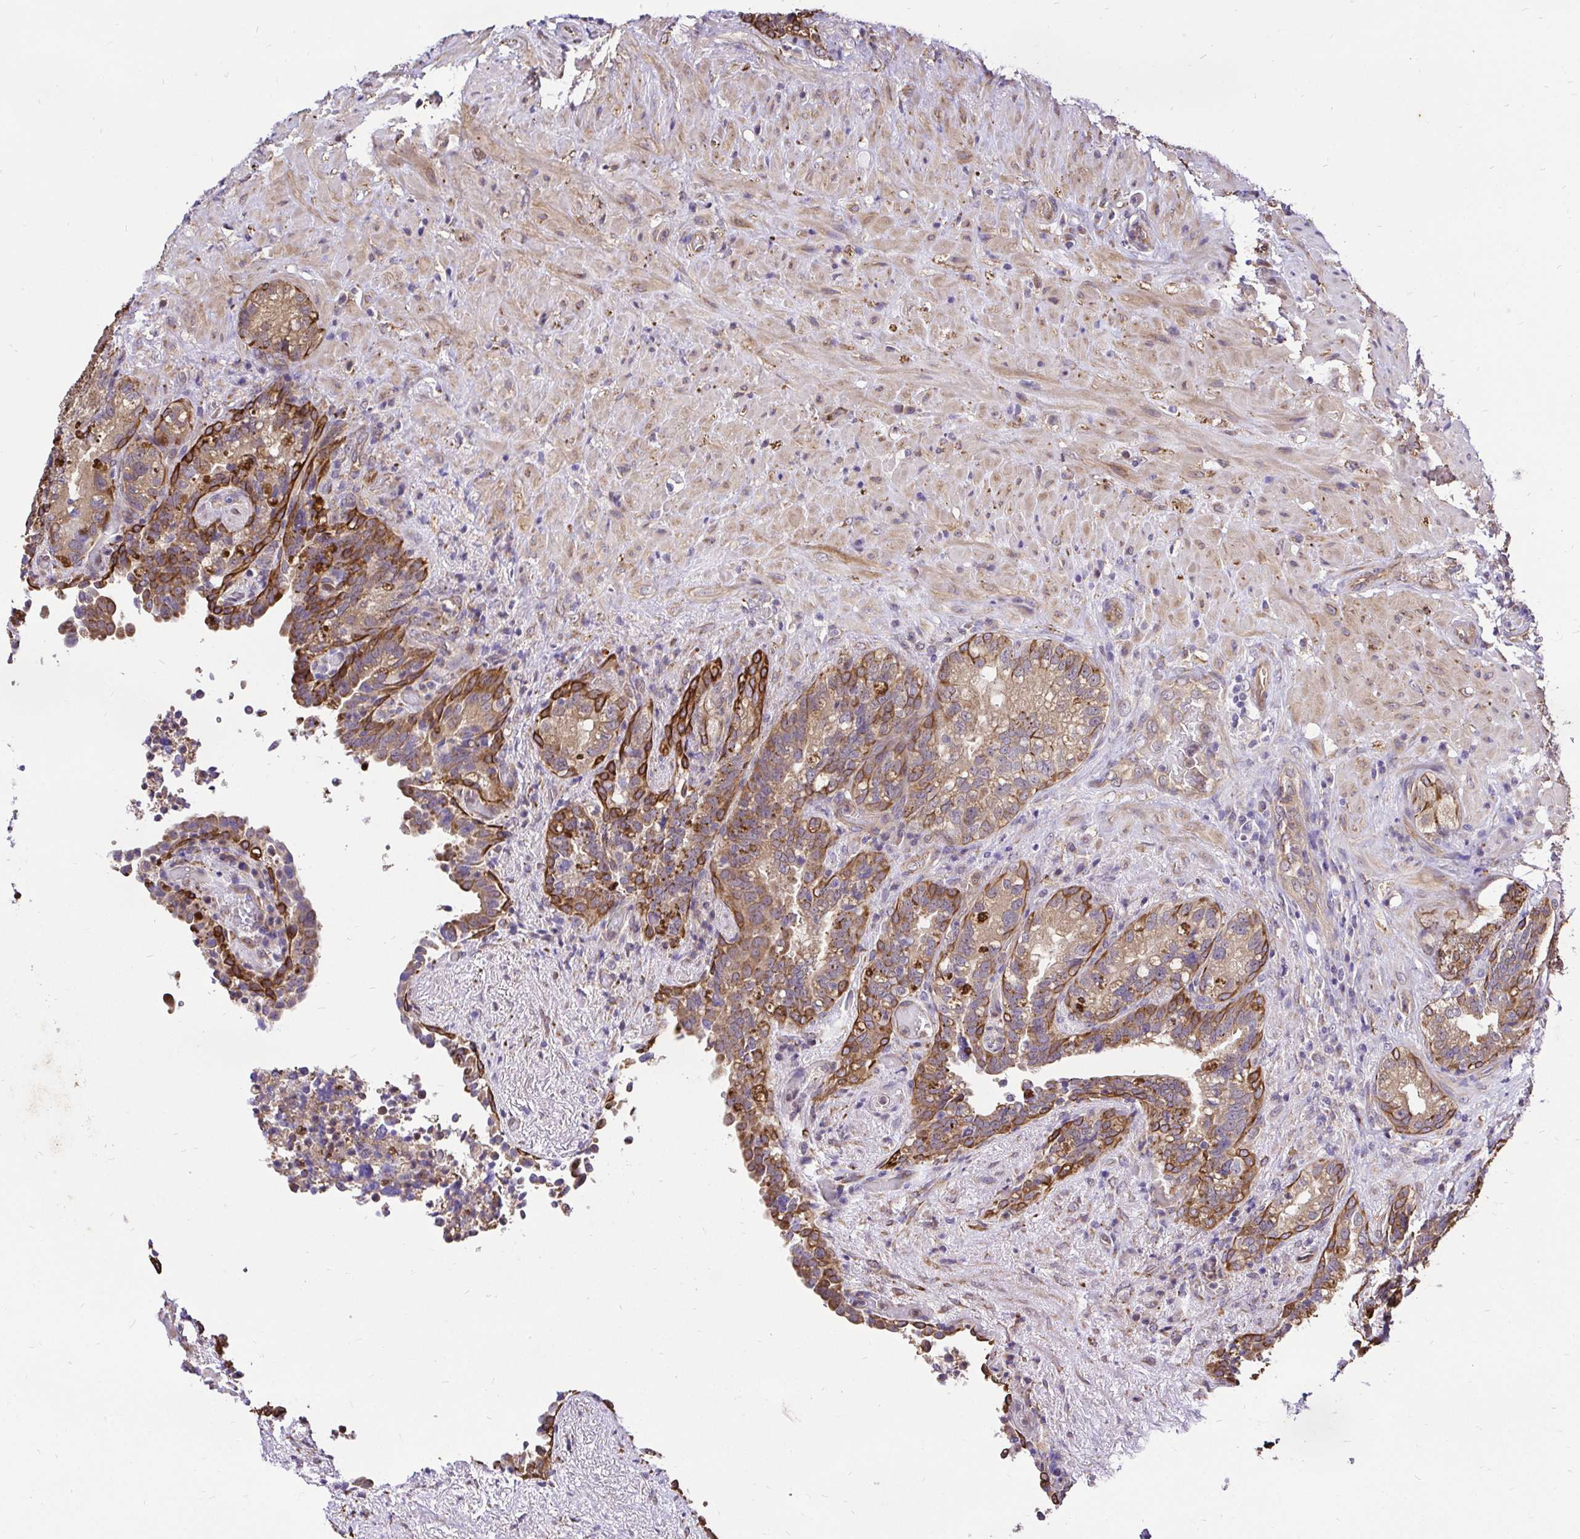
{"staining": {"intensity": "strong", "quantity": "25%-75%", "location": "cytoplasmic/membranous"}, "tissue": "seminal vesicle", "cell_type": "Glandular cells", "image_type": "normal", "snomed": [{"axis": "morphology", "description": "Normal tissue, NOS"}, {"axis": "topography", "description": "Seminal veicle"}], "caption": "Immunohistochemical staining of unremarkable human seminal vesicle demonstrates high levels of strong cytoplasmic/membranous expression in approximately 25%-75% of glandular cells.", "gene": "CCDC122", "patient": {"sex": "male", "age": 68}}